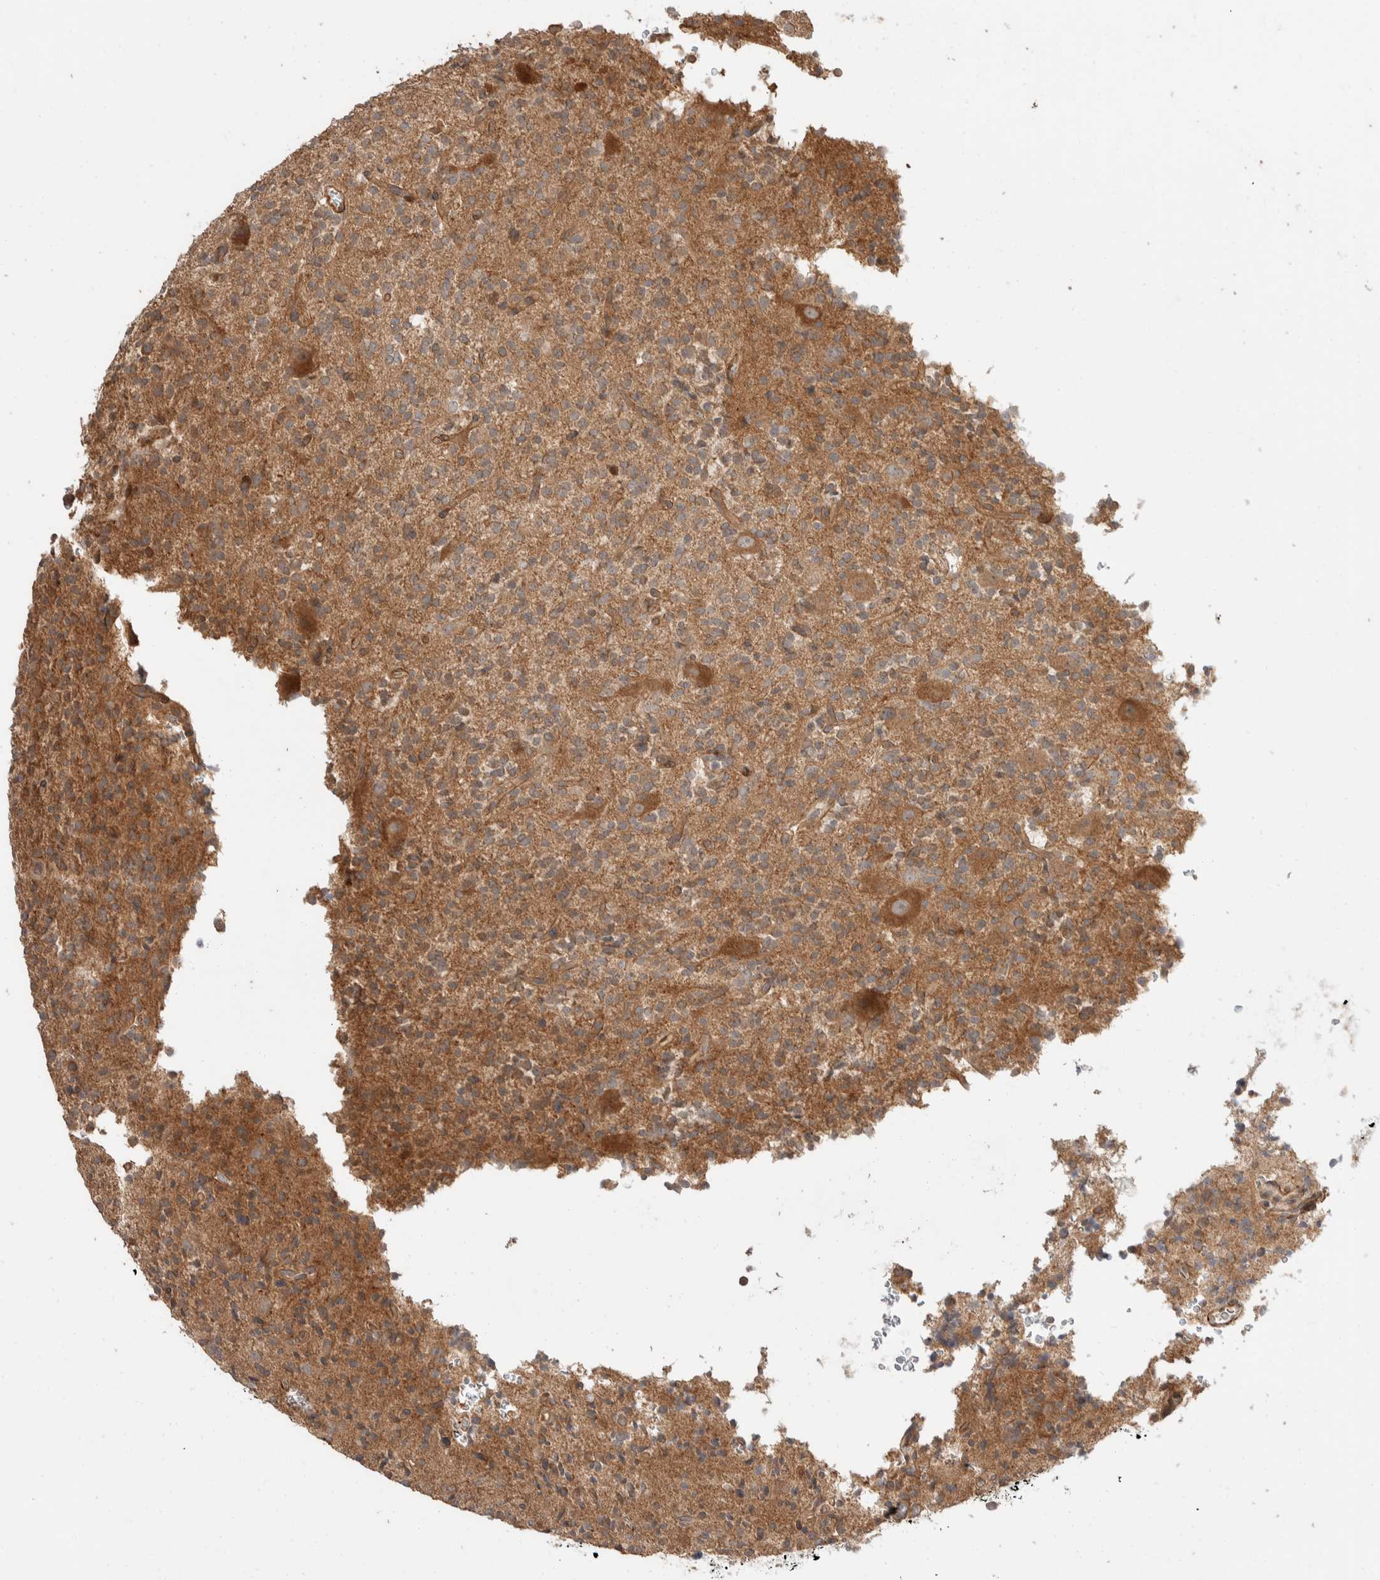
{"staining": {"intensity": "moderate", "quantity": ">75%", "location": "cytoplasmic/membranous"}, "tissue": "glioma", "cell_type": "Tumor cells", "image_type": "cancer", "snomed": [{"axis": "morphology", "description": "Glioma, malignant, High grade"}, {"axis": "topography", "description": "Brain"}], "caption": "Protein expression analysis of human malignant glioma (high-grade) reveals moderate cytoplasmic/membranous staining in approximately >75% of tumor cells.", "gene": "ERC1", "patient": {"sex": "male", "age": 34}}